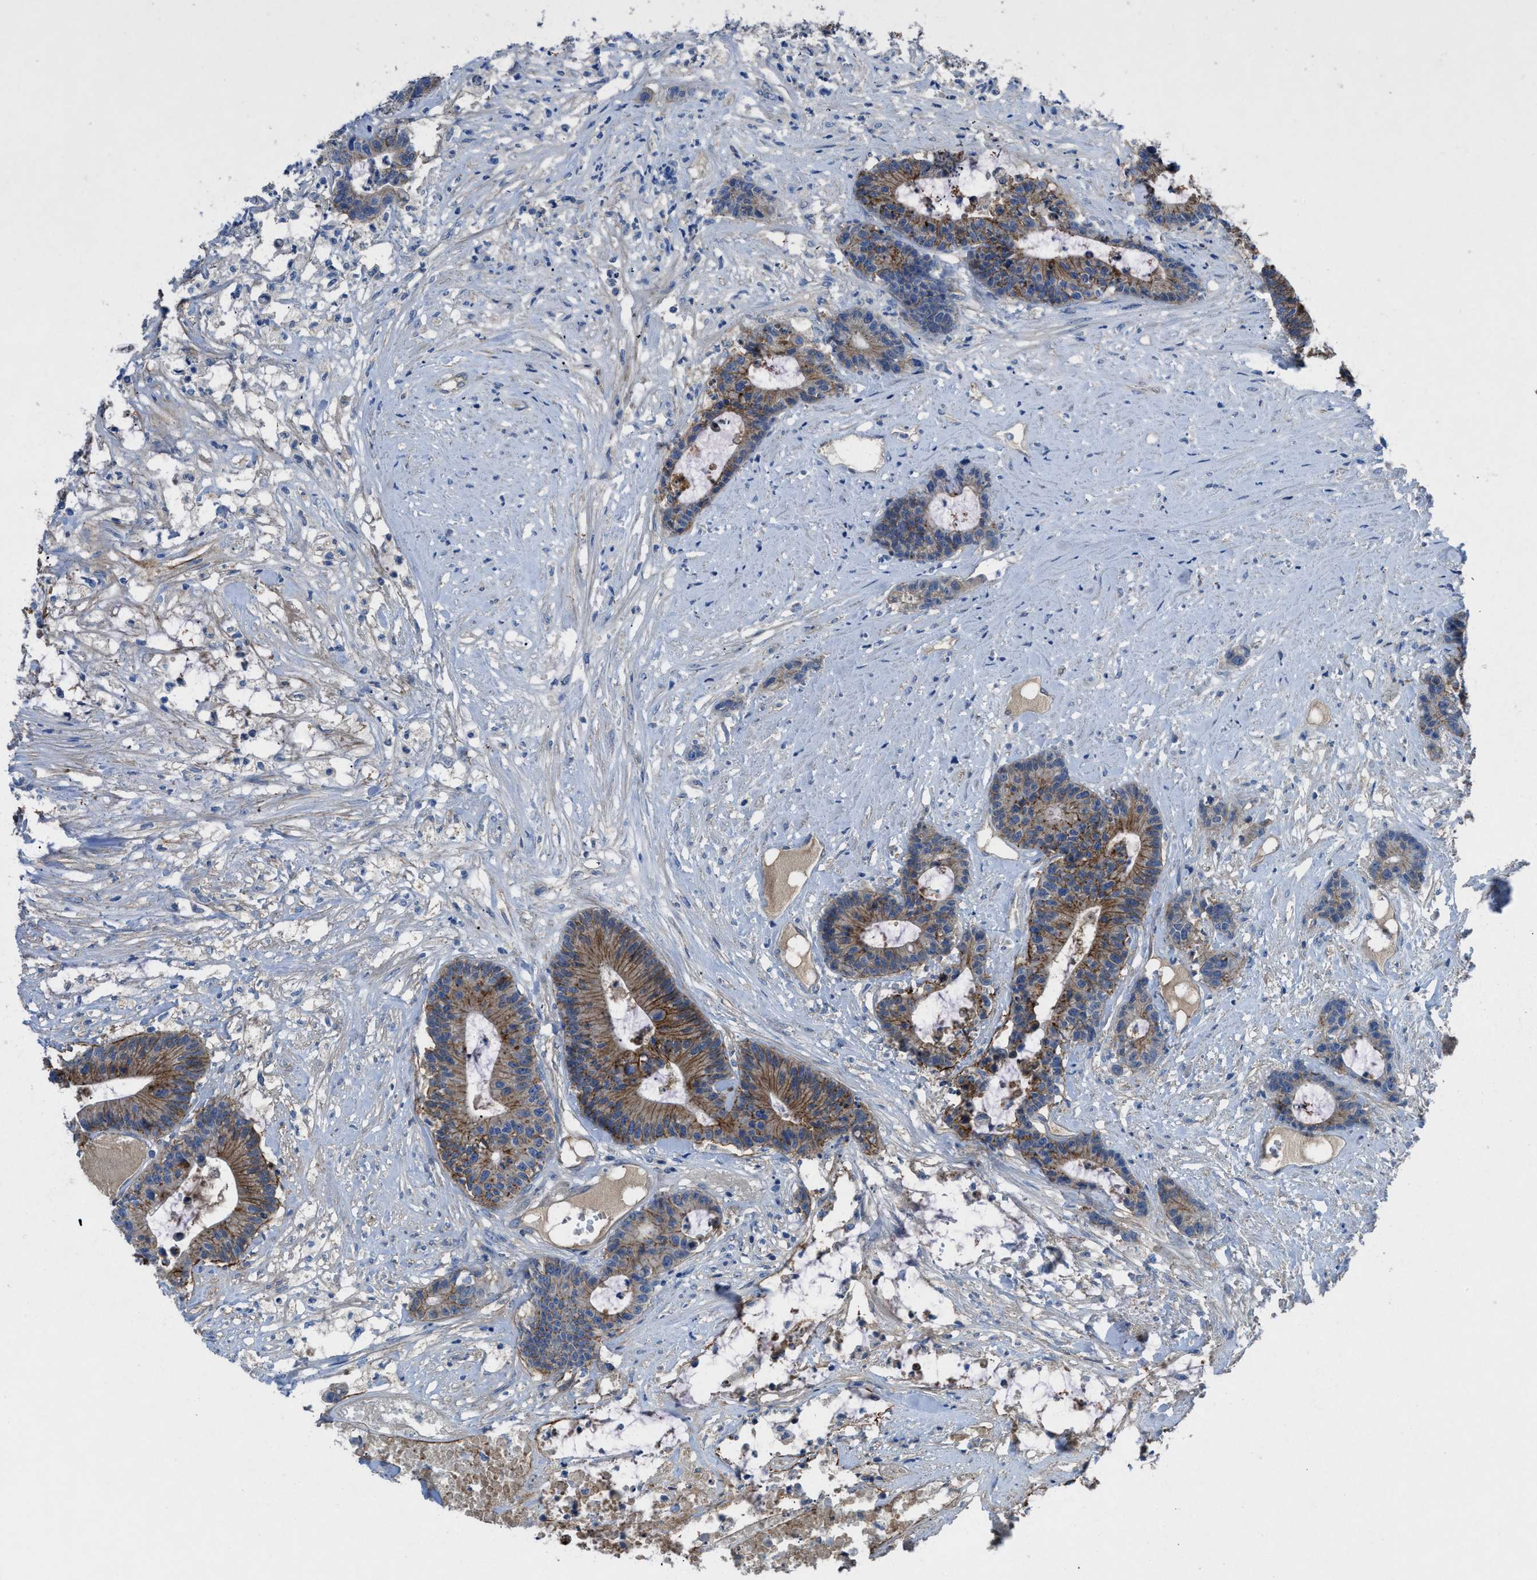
{"staining": {"intensity": "moderate", "quantity": "25%-75%", "location": "cytoplasmic/membranous"}, "tissue": "colorectal cancer", "cell_type": "Tumor cells", "image_type": "cancer", "snomed": [{"axis": "morphology", "description": "Adenocarcinoma, NOS"}, {"axis": "topography", "description": "Colon"}], "caption": "Immunohistochemical staining of colorectal cancer exhibits moderate cytoplasmic/membranous protein positivity in about 25%-75% of tumor cells.", "gene": "PTGFRN", "patient": {"sex": "female", "age": 84}}